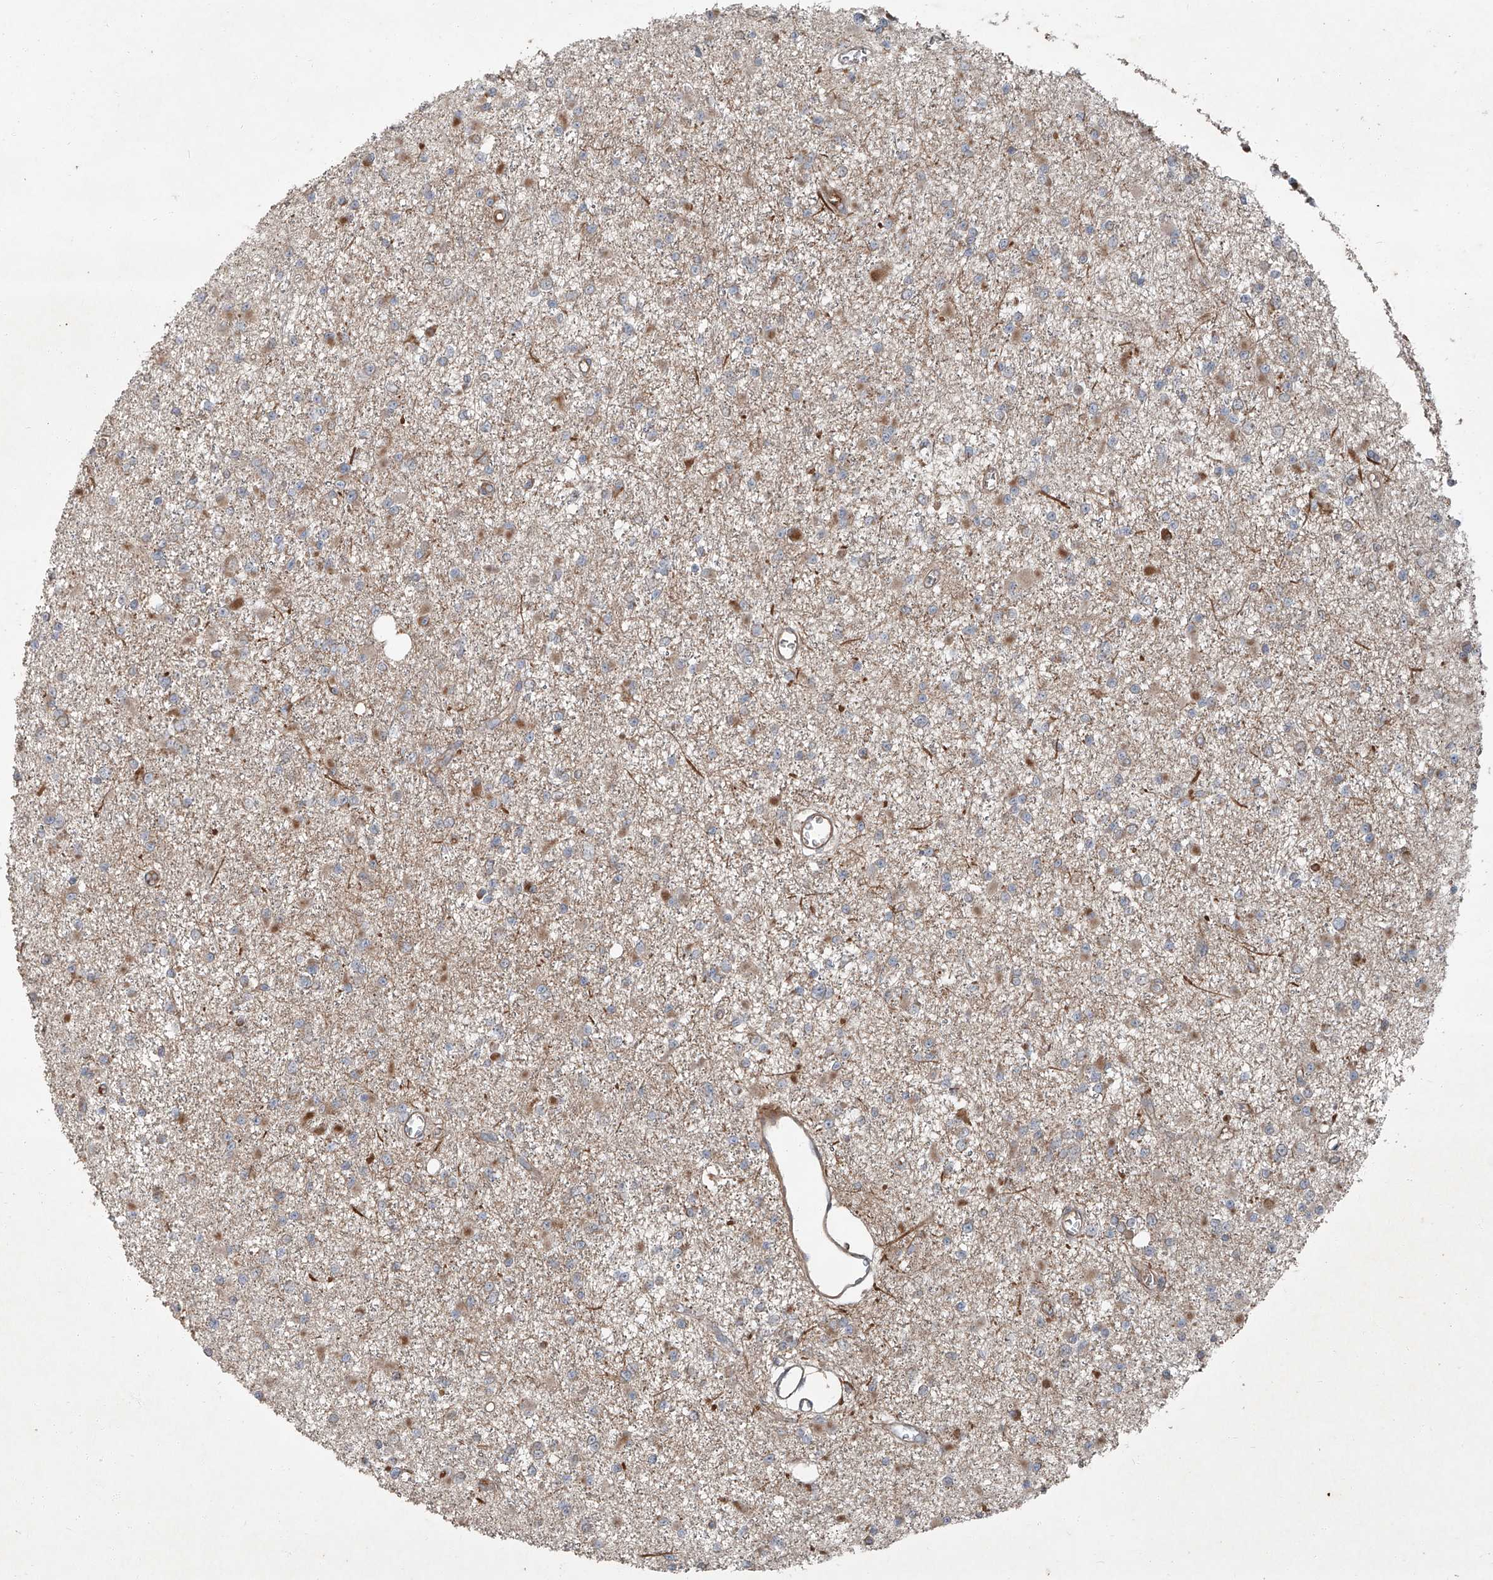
{"staining": {"intensity": "moderate", "quantity": "<25%", "location": "cytoplasmic/membranous"}, "tissue": "glioma", "cell_type": "Tumor cells", "image_type": "cancer", "snomed": [{"axis": "morphology", "description": "Glioma, malignant, Low grade"}, {"axis": "topography", "description": "Brain"}], "caption": "Malignant low-grade glioma stained with a brown dye displays moderate cytoplasmic/membranous positive expression in approximately <25% of tumor cells.", "gene": "CCN1", "patient": {"sex": "female", "age": 22}}